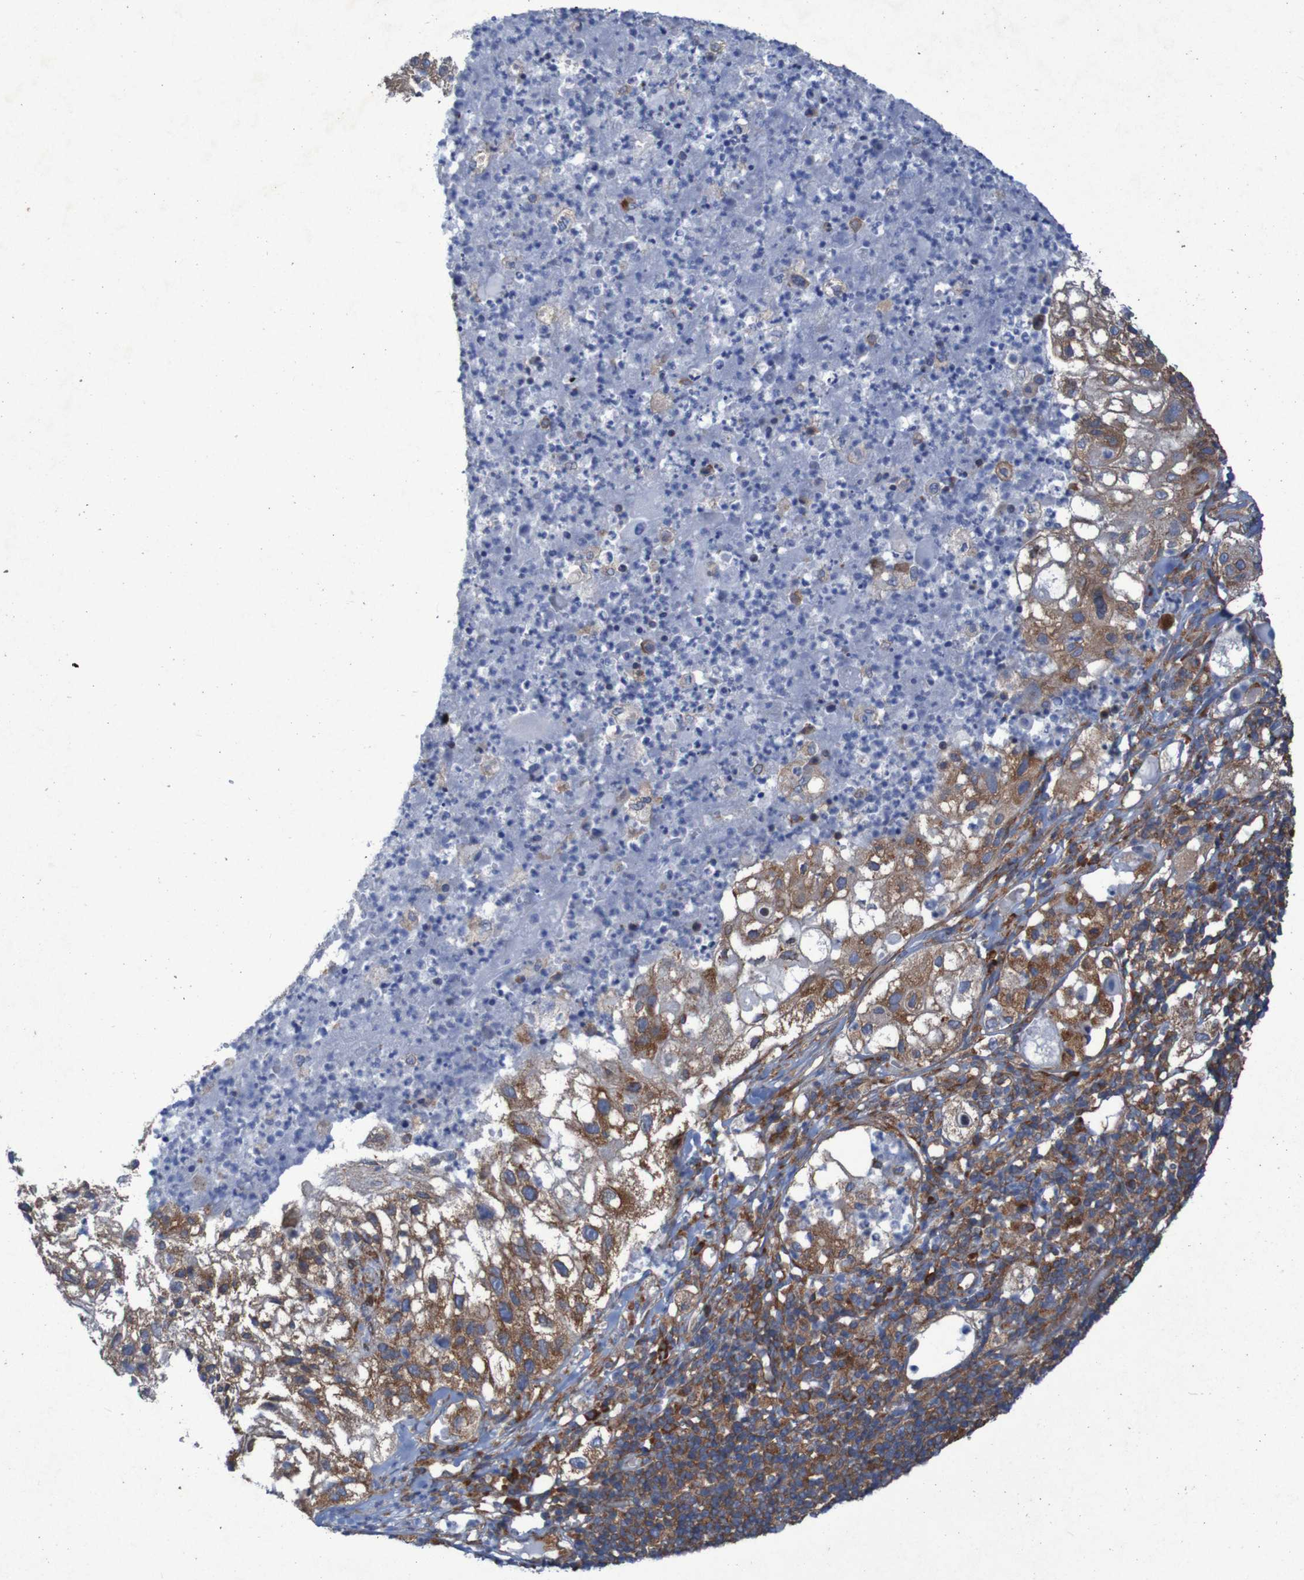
{"staining": {"intensity": "strong", "quantity": ">75%", "location": "cytoplasmic/membranous"}, "tissue": "lung cancer", "cell_type": "Tumor cells", "image_type": "cancer", "snomed": [{"axis": "morphology", "description": "Inflammation, NOS"}, {"axis": "morphology", "description": "Squamous cell carcinoma, NOS"}, {"axis": "topography", "description": "Lymph node"}, {"axis": "topography", "description": "Soft tissue"}, {"axis": "topography", "description": "Lung"}], "caption": "Lung cancer stained with a protein marker exhibits strong staining in tumor cells.", "gene": "RPL10", "patient": {"sex": "male", "age": 66}}